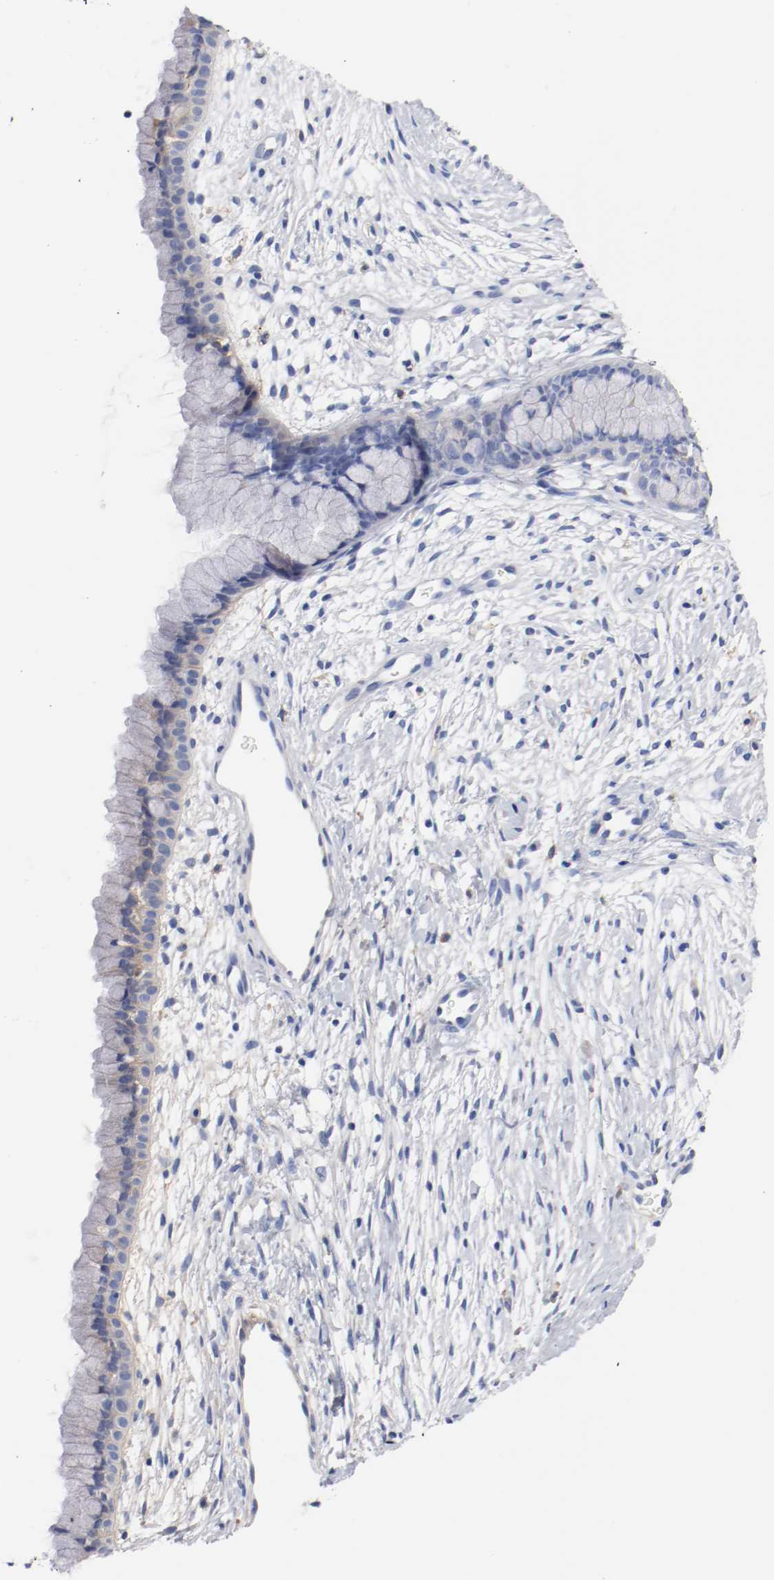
{"staining": {"intensity": "weak", "quantity": ">75%", "location": "cytoplasmic/membranous"}, "tissue": "cervix", "cell_type": "Glandular cells", "image_type": "normal", "snomed": [{"axis": "morphology", "description": "Normal tissue, NOS"}, {"axis": "topography", "description": "Cervix"}], "caption": "Immunohistochemical staining of unremarkable cervix displays weak cytoplasmic/membranous protein staining in about >75% of glandular cells.", "gene": "FGFBP1", "patient": {"sex": "female", "age": 39}}